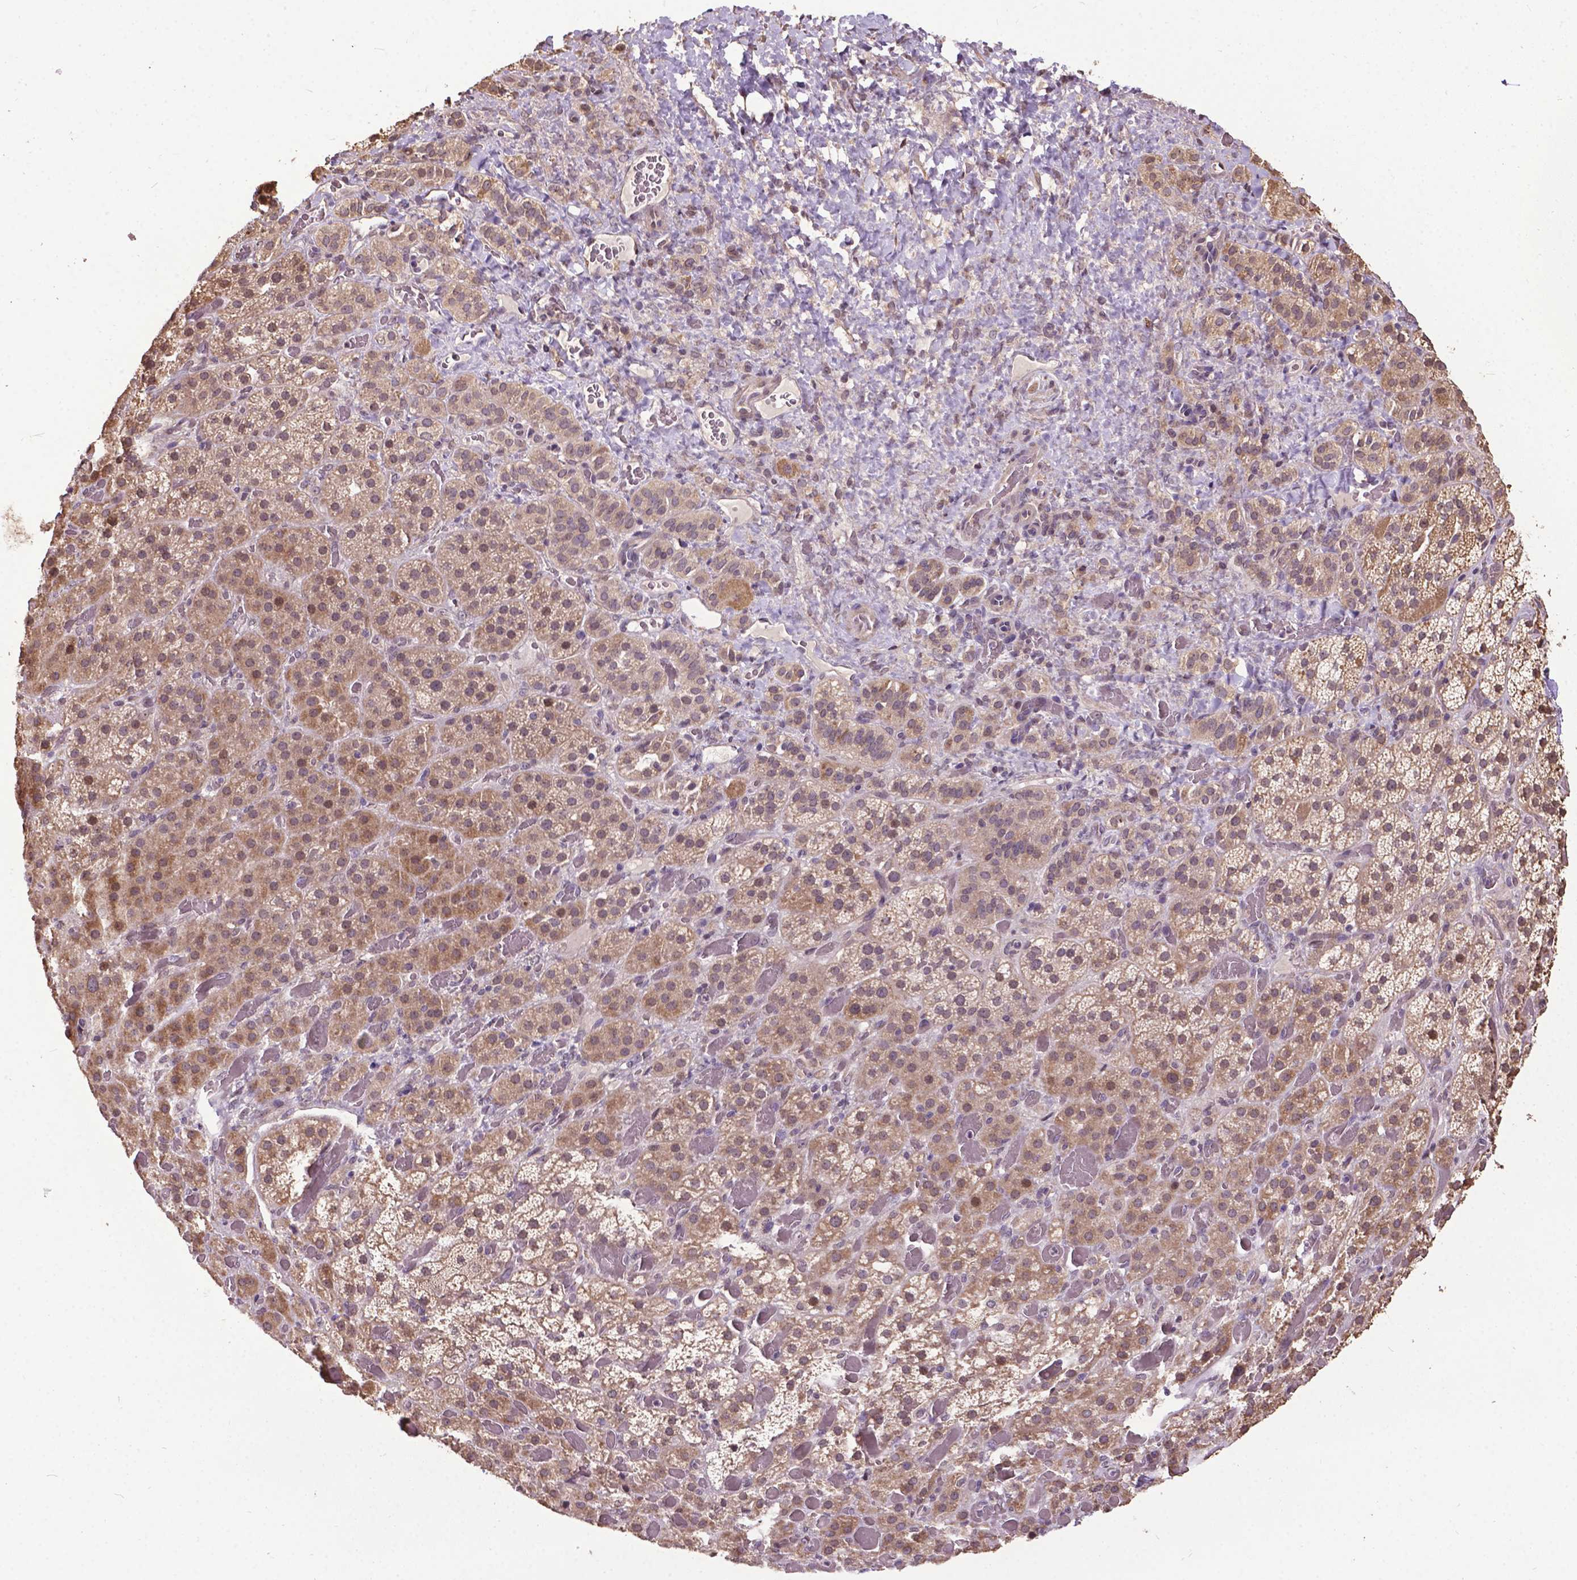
{"staining": {"intensity": "weak", "quantity": ">75%", "location": "cytoplasmic/membranous"}, "tissue": "adrenal gland", "cell_type": "Glandular cells", "image_type": "normal", "snomed": [{"axis": "morphology", "description": "Normal tissue, NOS"}, {"axis": "topography", "description": "Adrenal gland"}], "caption": "Benign adrenal gland was stained to show a protein in brown. There is low levels of weak cytoplasmic/membranous expression in about >75% of glandular cells. The staining was performed using DAB, with brown indicating positive protein expression. Nuclei are stained blue with hematoxylin.", "gene": "GLRA2", "patient": {"sex": "male", "age": 57}}